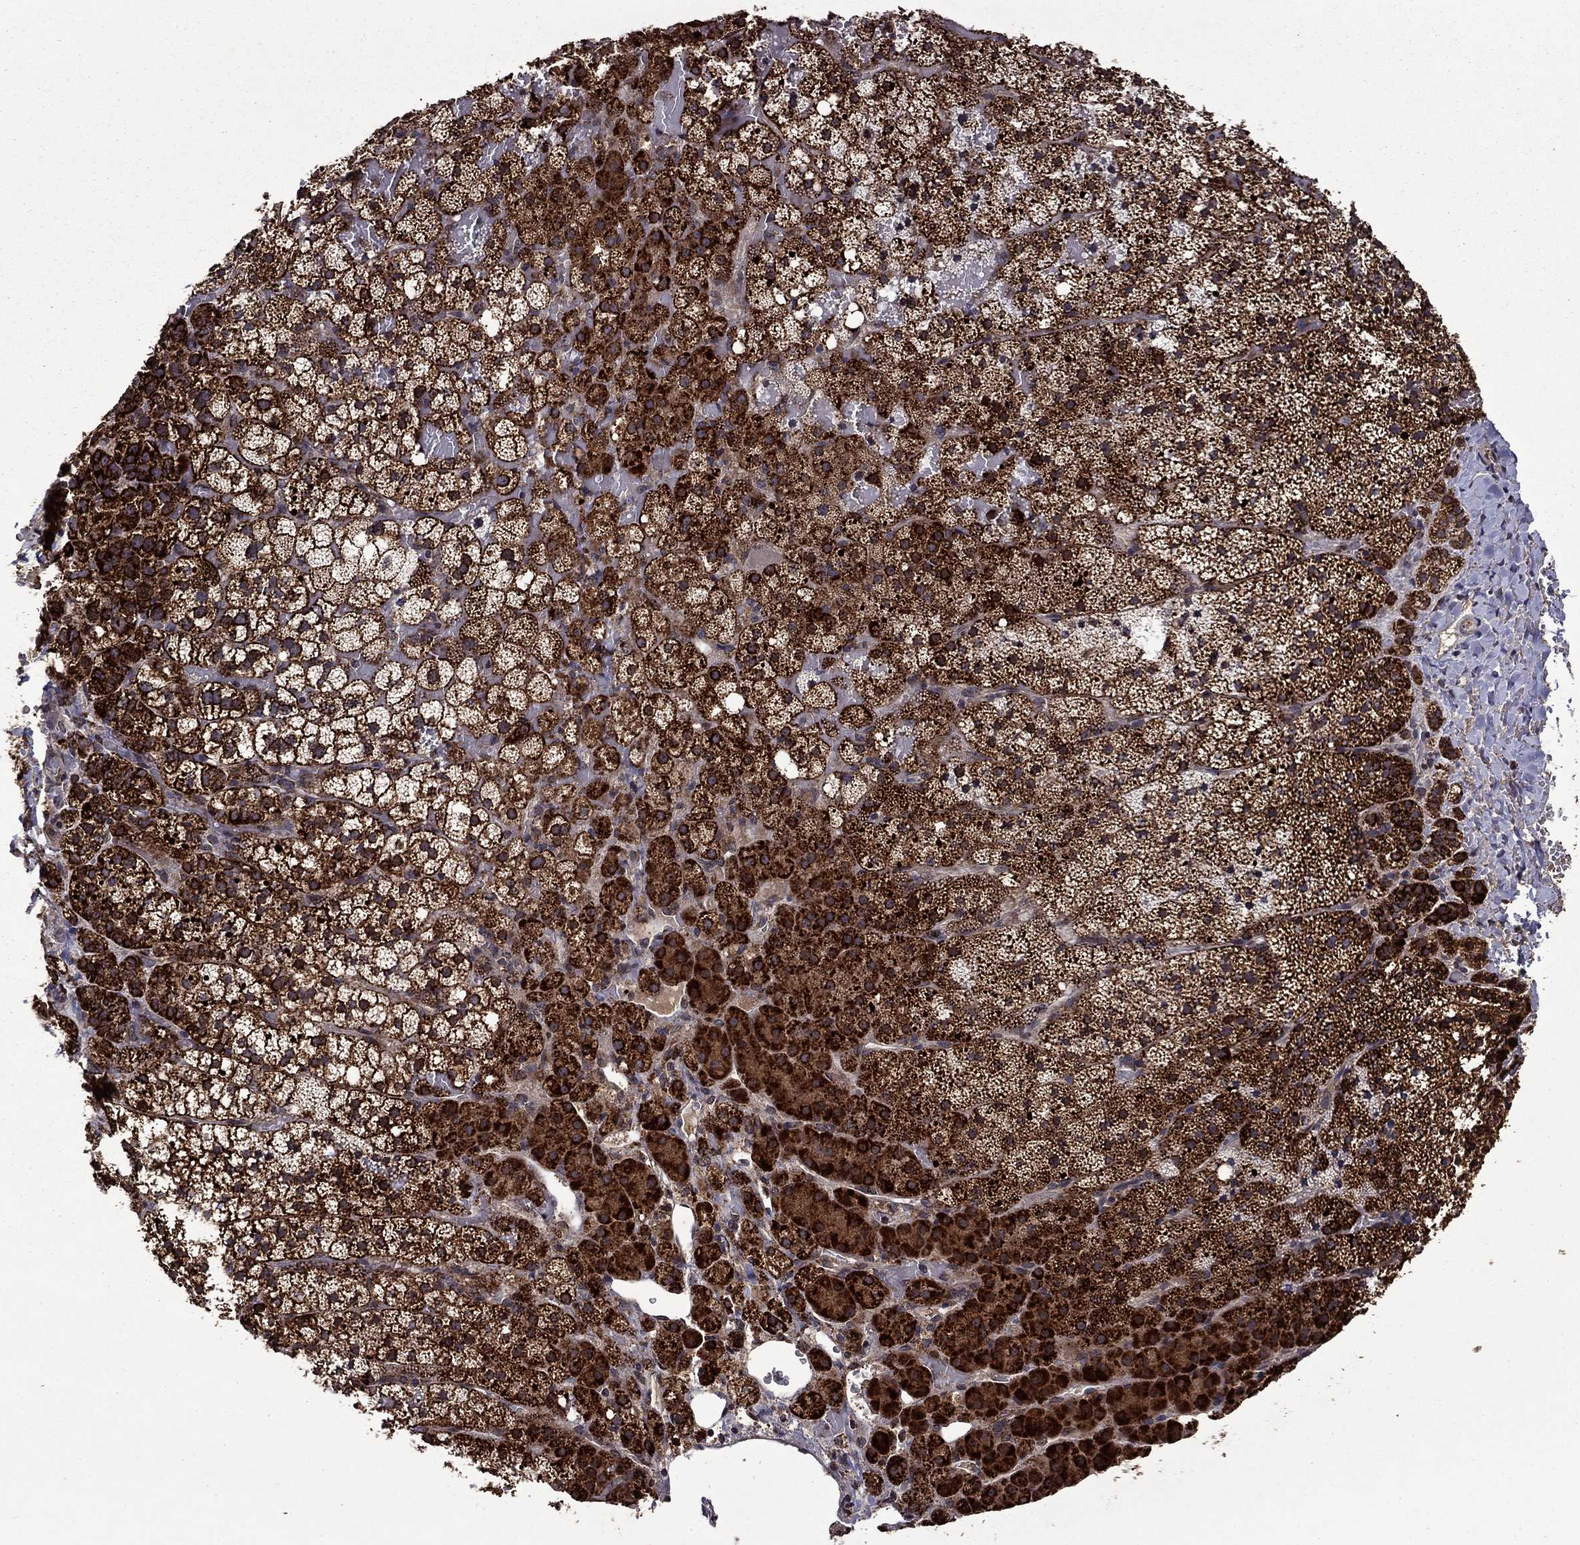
{"staining": {"intensity": "strong", "quantity": ">75%", "location": "cytoplasmic/membranous"}, "tissue": "adrenal gland", "cell_type": "Glandular cells", "image_type": "normal", "snomed": [{"axis": "morphology", "description": "Normal tissue, NOS"}, {"axis": "topography", "description": "Adrenal gland"}], "caption": "Immunohistochemical staining of benign human adrenal gland demonstrates strong cytoplasmic/membranous protein positivity in about >75% of glandular cells.", "gene": "ITM2B", "patient": {"sex": "male", "age": 53}}